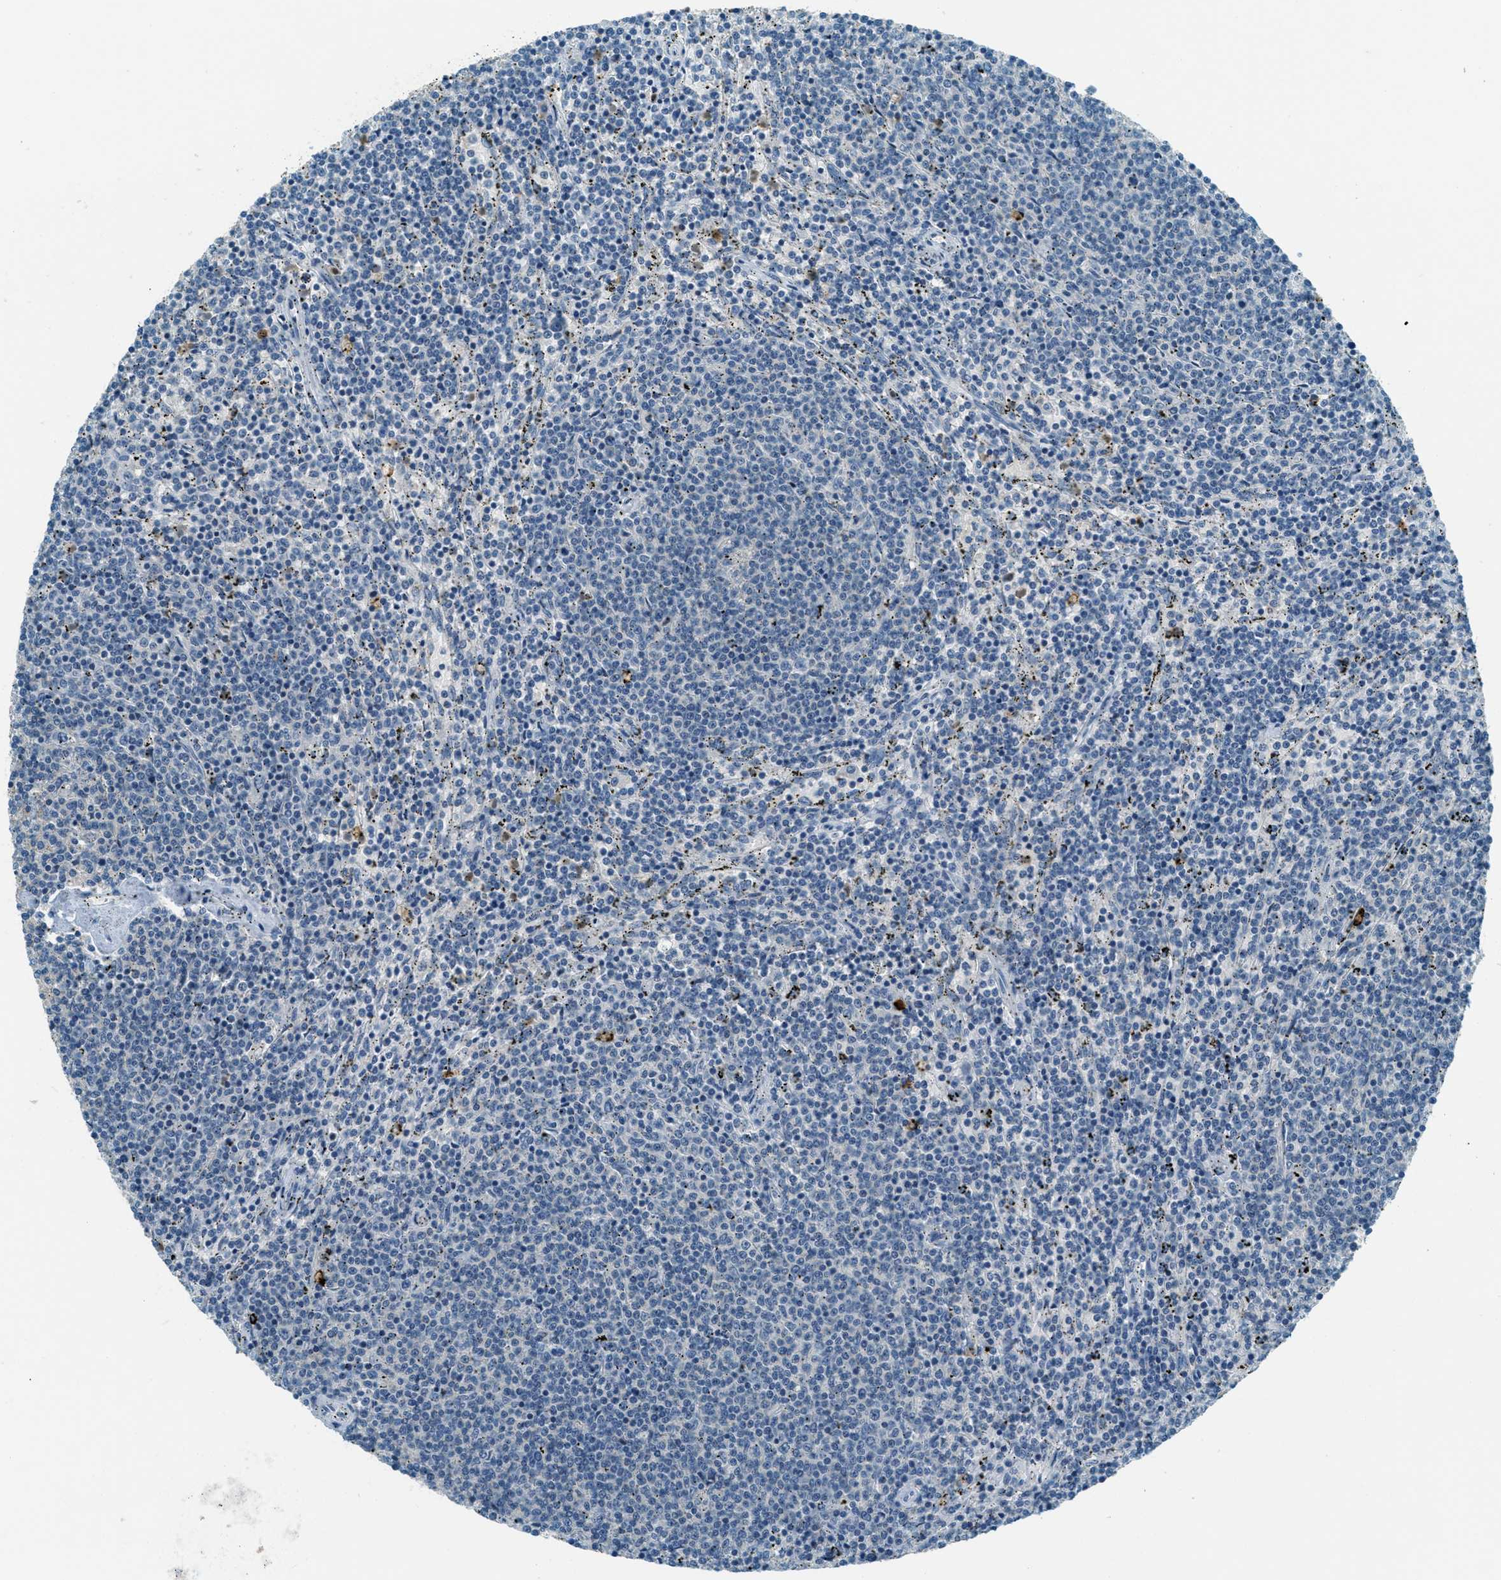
{"staining": {"intensity": "negative", "quantity": "none", "location": "none"}, "tissue": "lymphoma", "cell_type": "Tumor cells", "image_type": "cancer", "snomed": [{"axis": "morphology", "description": "Malignant lymphoma, non-Hodgkin's type, Low grade"}, {"axis": "topography", "description": "Spleen"}], "caption": "An immunohistochemistry histopathology image of low-grade malignant lymphoma, non-Hodgkin's type is shown. There is no staining in tumor cells of low-grade malignant lymphoma, non-Hodgkin's type.", "gene": "MSLN", "patient": {"sex": "female", "age": 50}}